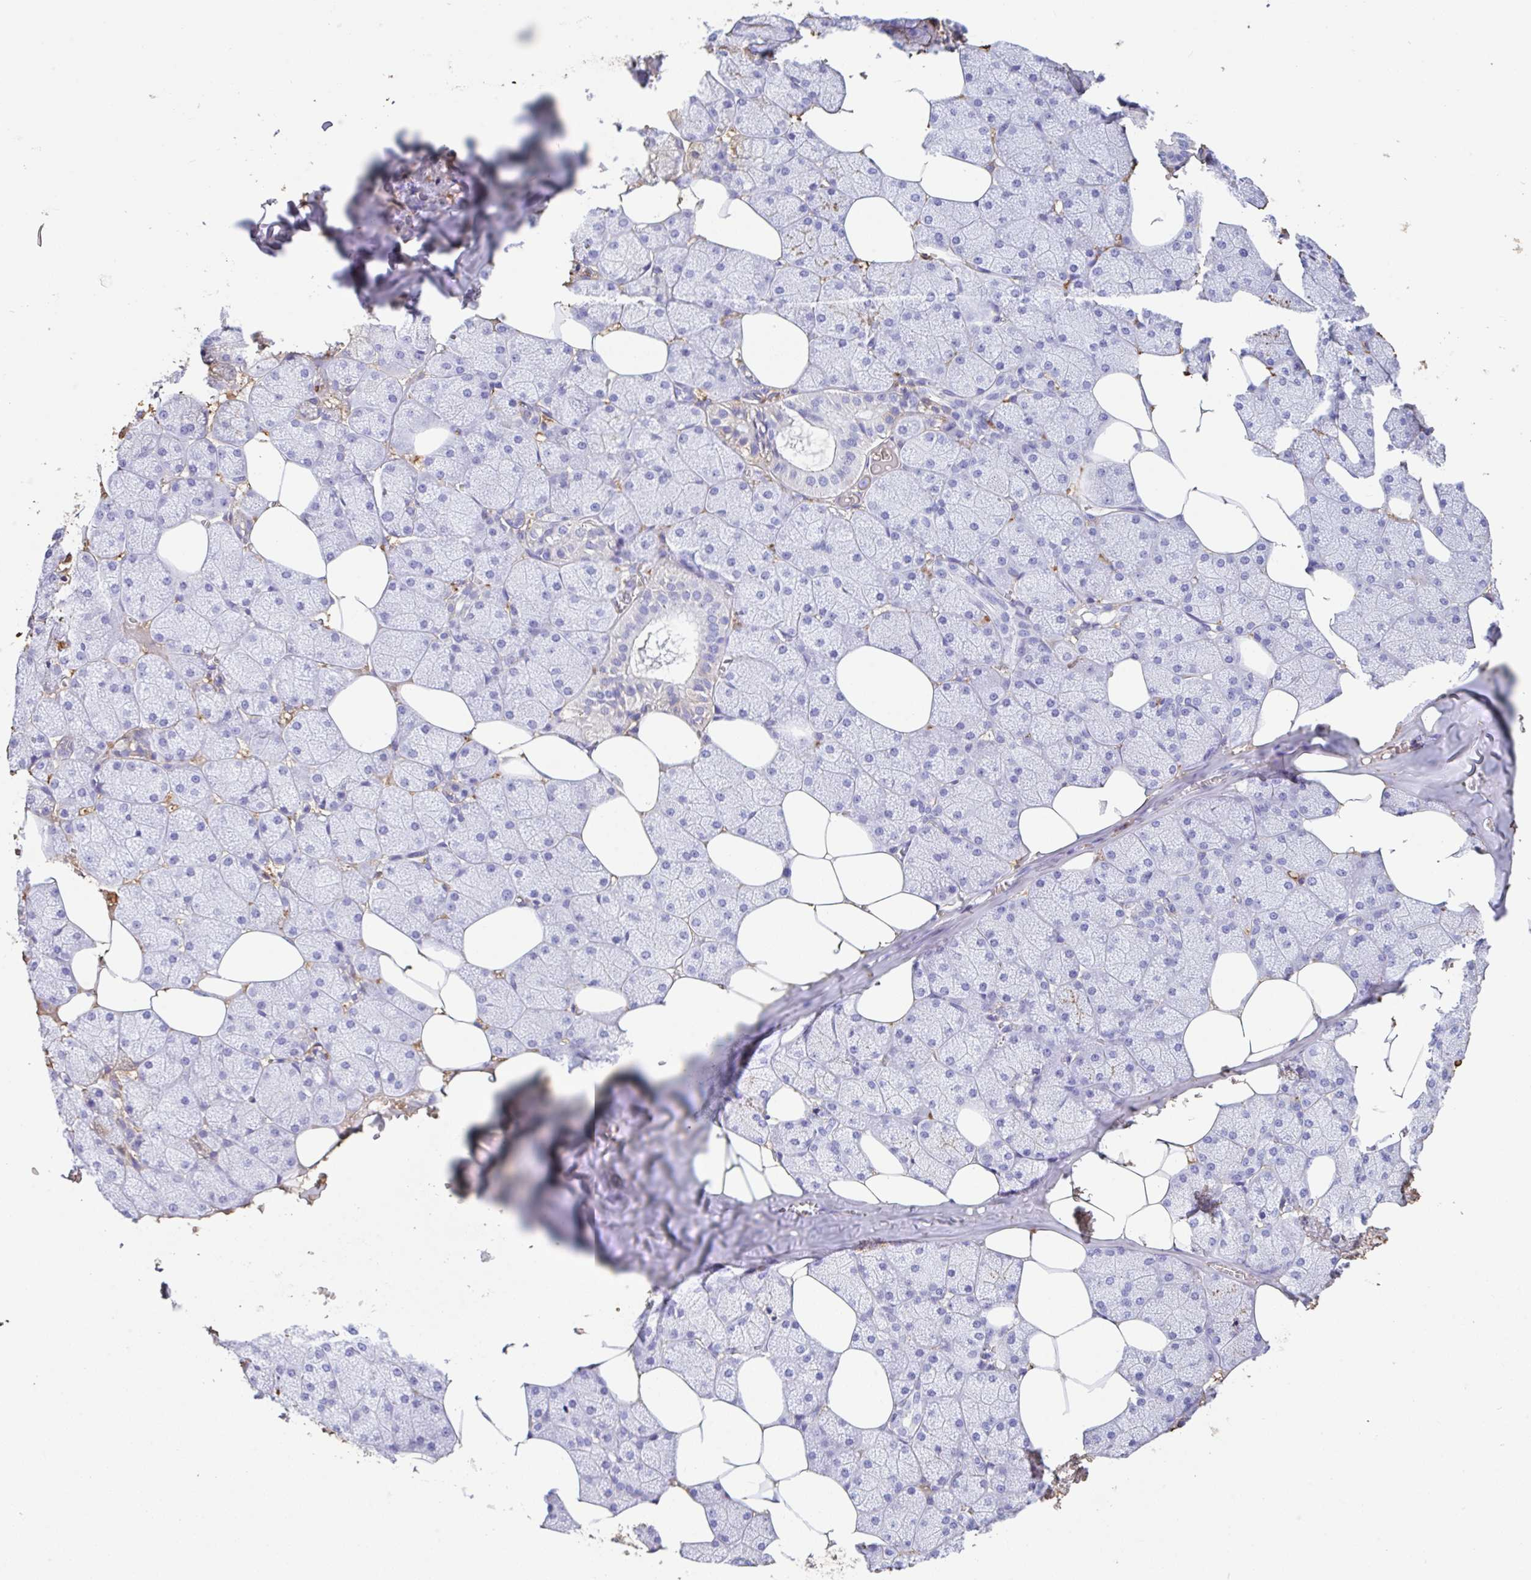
{"staining": {"intensity": "negative", "quantity": "none", "location": "none"}, "tissue": "salivary gland", "cell_type": "Glandular cells", "image_type": "normal", "snomed": [{"axis": "morphology", "description": "Normal tissue, NOS"}, {"axis": "topography", "description": "Salivary gland"}, {"axis": "topography", "description": "Peripheral nerve tissue"}], "caption": "This histopathology image is of unremarkable salivary gland stained with IHC to label a protein in brown with the nuclei are counter-stained blue. There is no expression in glandular cells.", "gene": "HOXC12", "patient": {"sex": "male", "age": 38}}